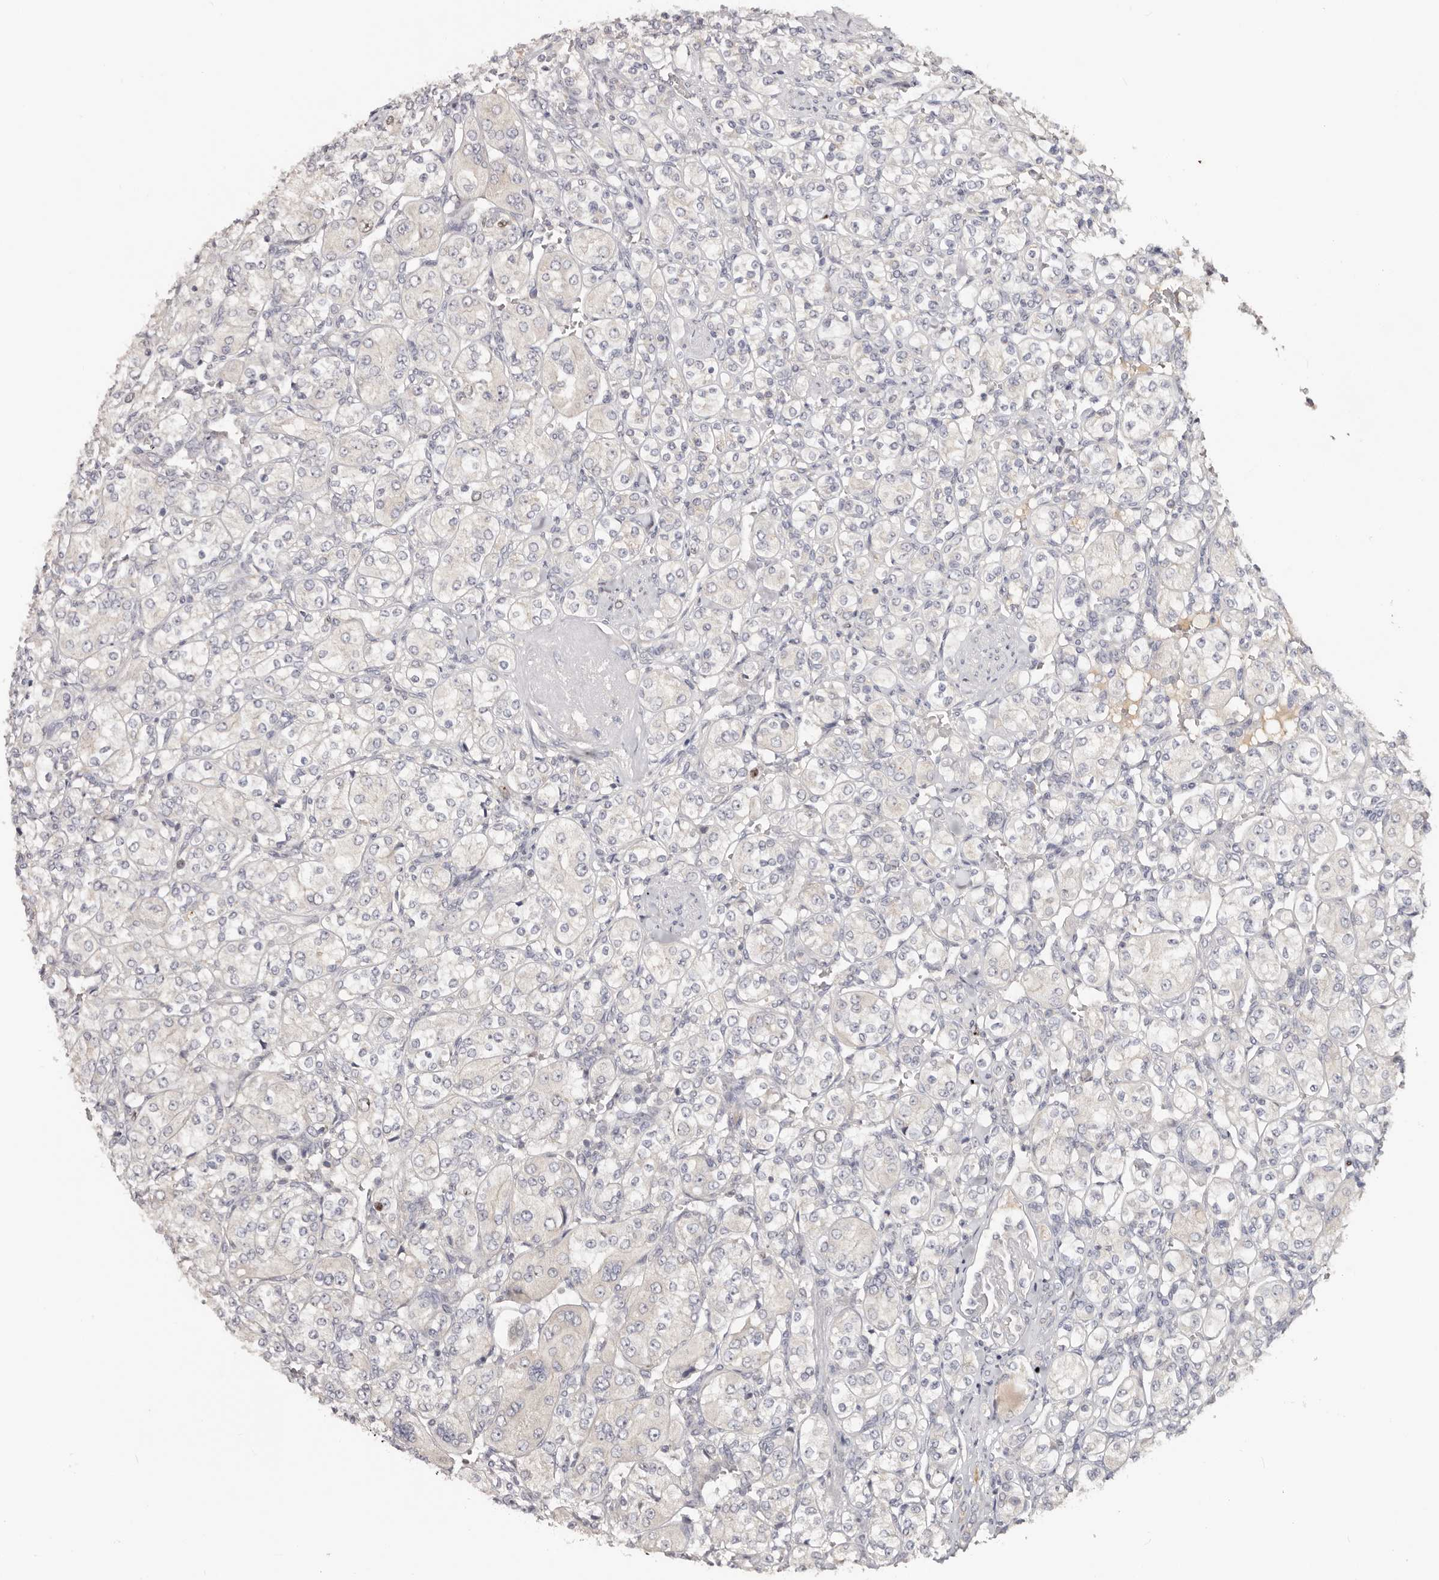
{"staining": {"intensity": "negative", "quantity": "none", "location": "none"}, "tissue": "renal cancer", "cell_type": "Tumor cells", "image_type": "cancer", "snomed": [{"axis": "morphology", "description": "Adenocarcinoma, NOS"}, {"axis": "topography", "description": "Kidney"}], "caption": "An immunohistochemistry photomicrograph of renal adenocarcinoma is shown. There is no staining in tumor cells of renal adenocarcinoma.", "gene": "CCDC190", "patient": {"sex": "male", "age": 77}}